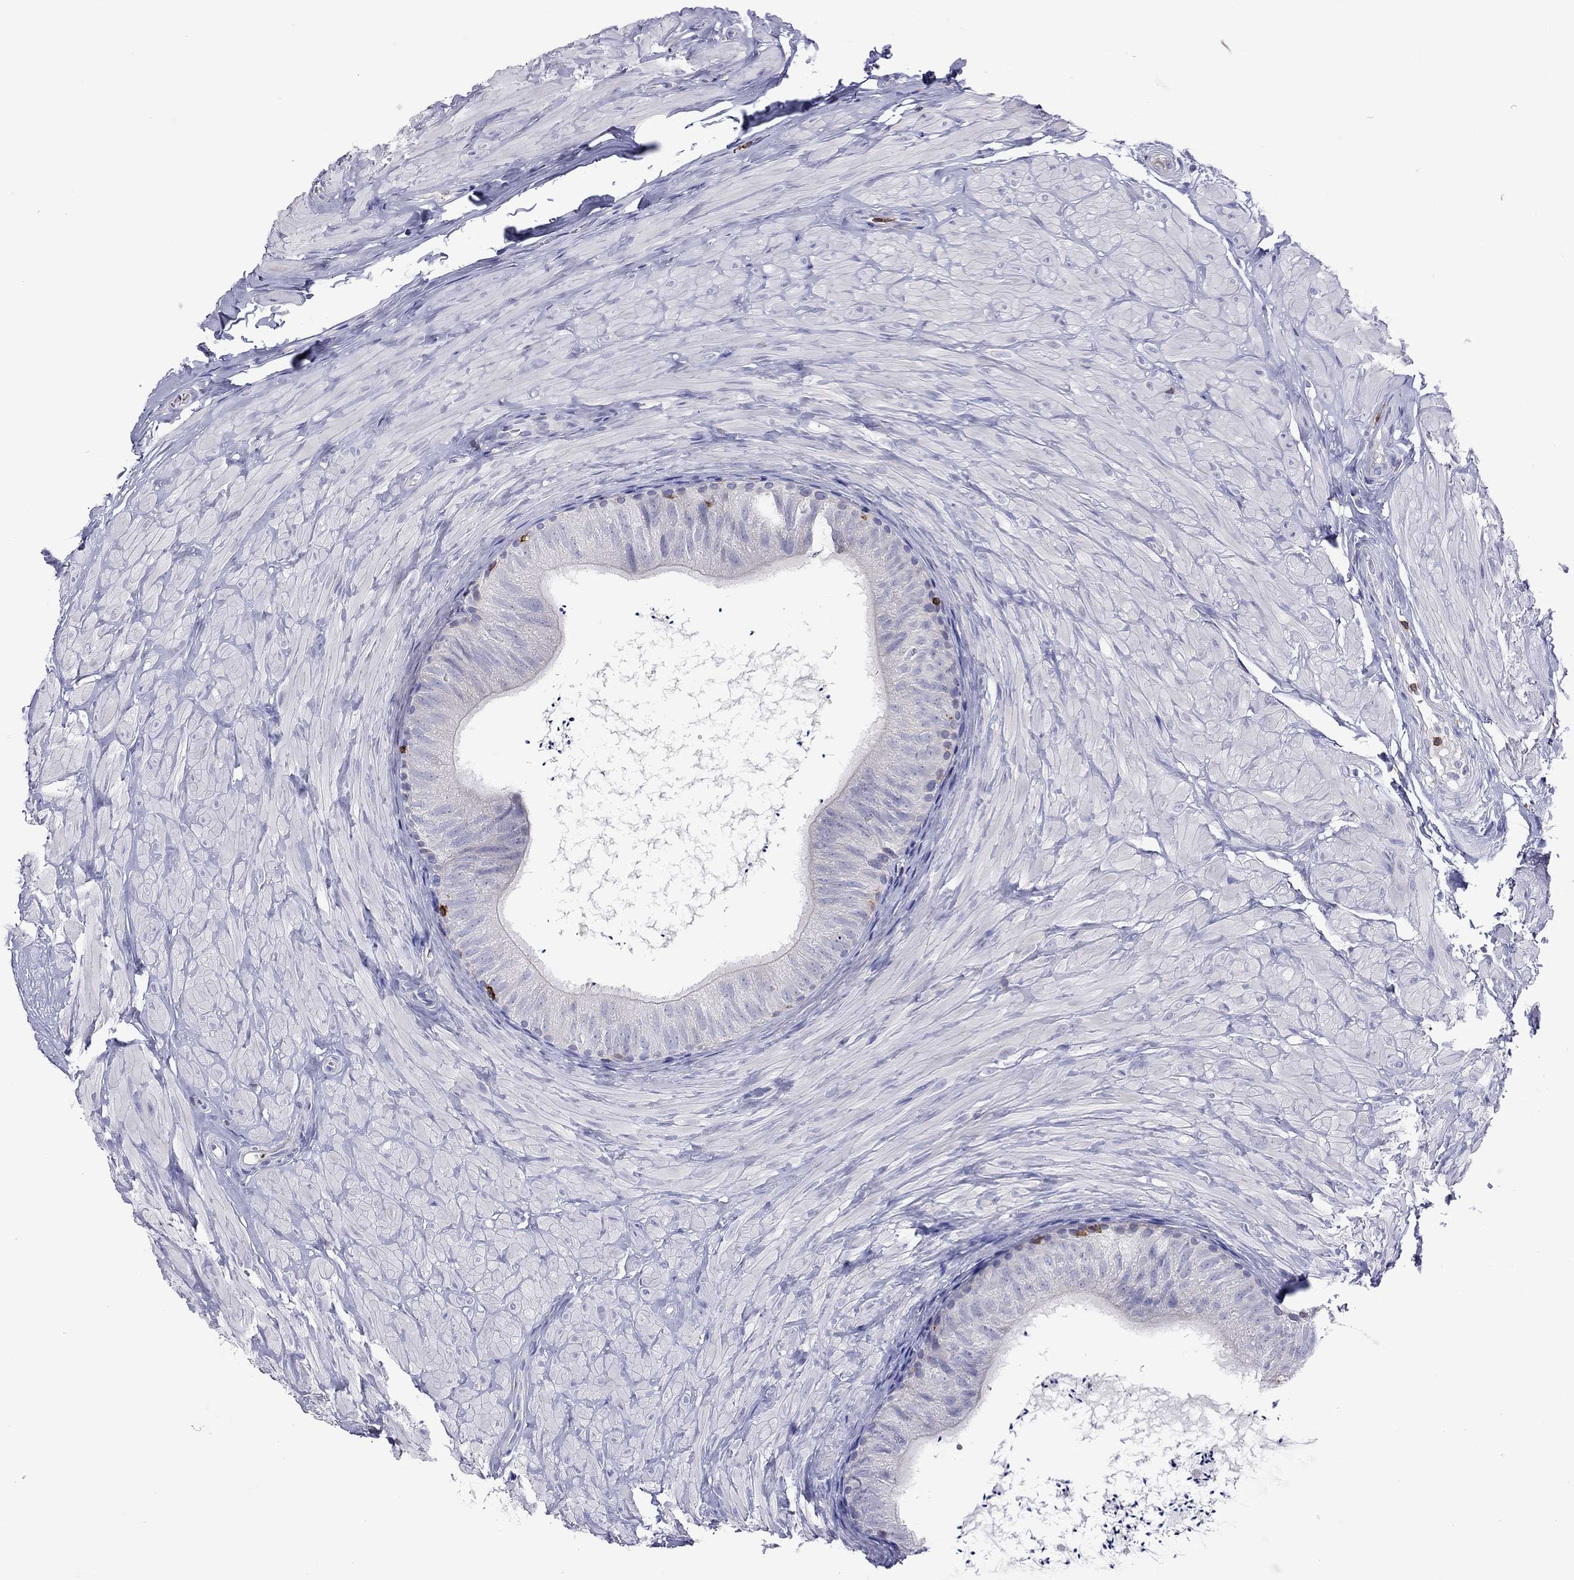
{"staining": {"intensity": "negative", "quantity": "none", "location": "none"}, "tissue": "epididymis", "cell_type": "Glandular cells", "image_type": "normal", "snomed": [{"axis": "morphology", "description": "Normal tissue, NOS"}, {"axis": "topography", "description": "Epididymis"}], "caption": "Protein analysis of unremarkable epididymis shows no significant positivity in glandular cells.", "gene": "ENSG00000288637", "patient": {"sex": "male", "age": 32}}